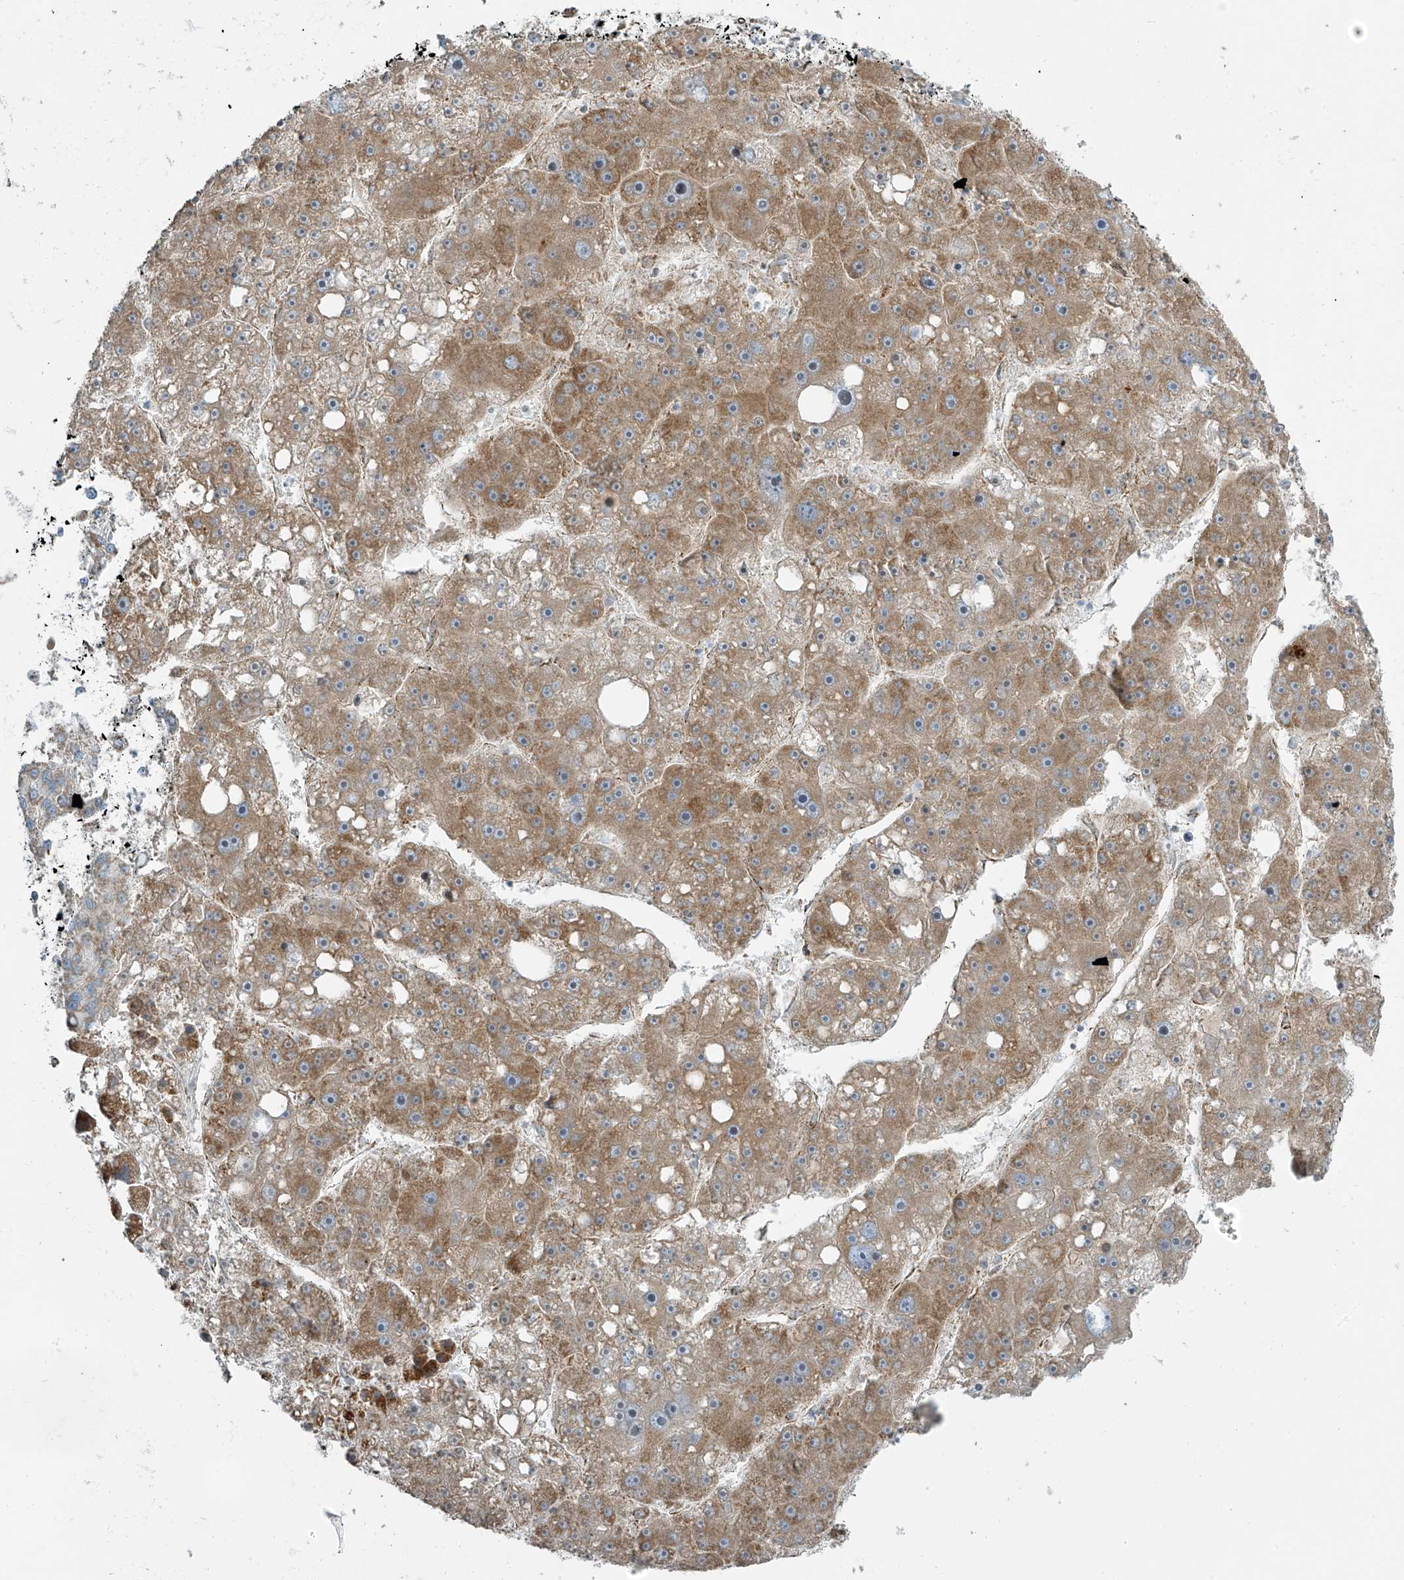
{"staining": {"intensity": "moderate", "quantity": ">75%", "location": "cytoplasmic/membranous"}, "tissue": "liver cancer", "cell_type": "Tumor cells", "image_type": "cancer", "snomed": [{"axis": "morphology", "description": "Carcinoma, Hepatocellular, NOS"}, {"axis": "topography", "description": "Liver"}], "caption": "Immunohistochemistry (IHC) photomicrograph of human liver hepatocellular carcinoma stained for a protein (brown), which displays medium levels of moderate cytoplasmic/membranous staining in about >75% of tumor cells.", "gene": "SMDT1", "patient": {"sex": "female", "age": 61}}